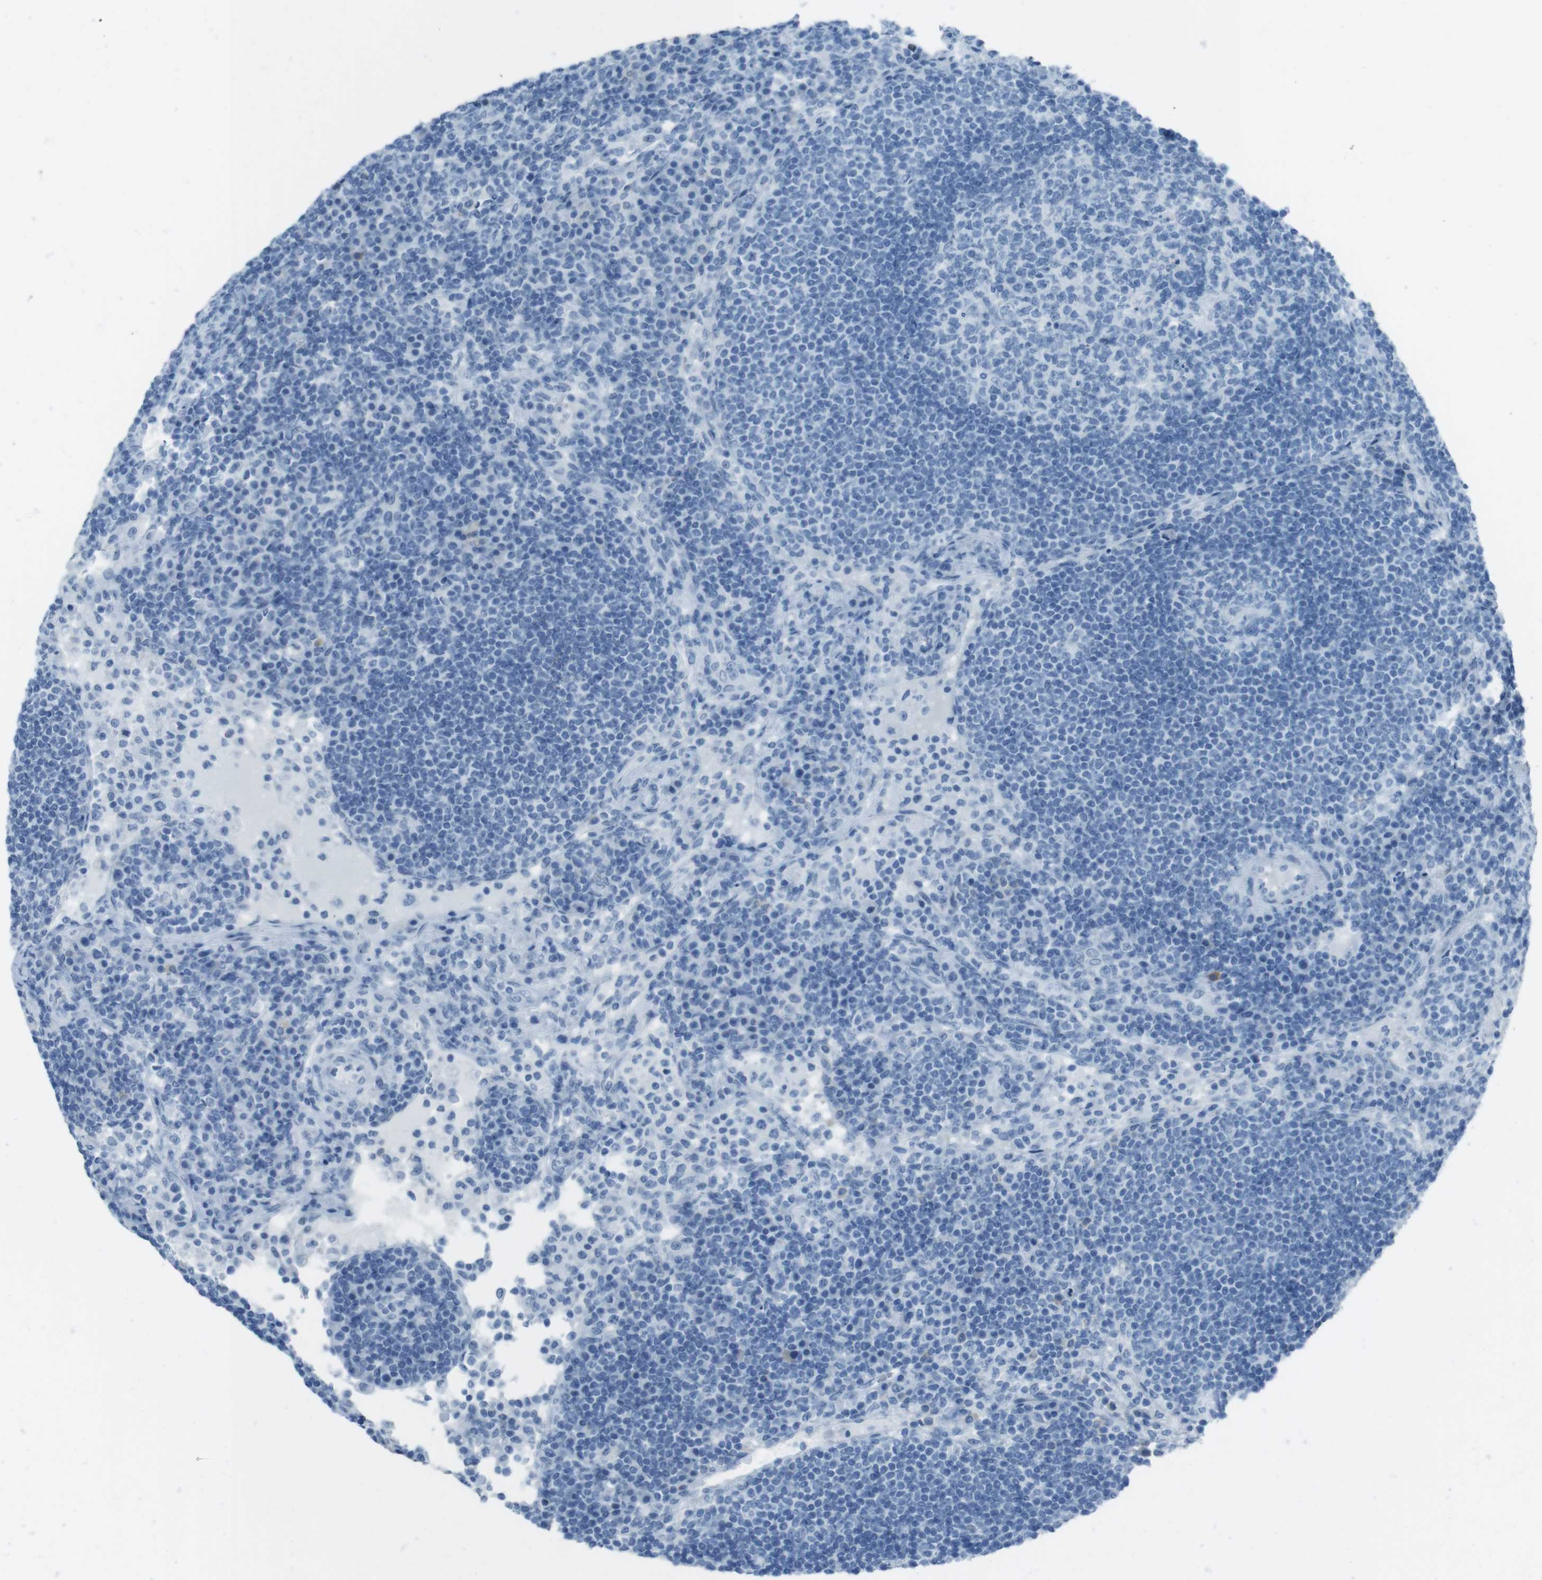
{"staining": {"intensity": "negative", "quantity": "none", "location": "none"}, "tissue": "lymph node", "cell_type": "Germinal center cells", "image_type": "normal", "snomed": [{"axis": "morphology", "description": "Normal tissue, NOS"}, {"axis": "topography", "description": "Lymph node"}], "caption": "A high-resolution photomicrograph shows IHC staining of unremarkable lymph node, which demonstrates no significant positivity in germinal center cells. Brightfield microscopy of immunohistochemistry (IHC) stained with DAB (brown) and hematoxylin (blue), captured at high magnification.", "gene": "TMEM207", "patient": {"sex": "female", "age": 53}}